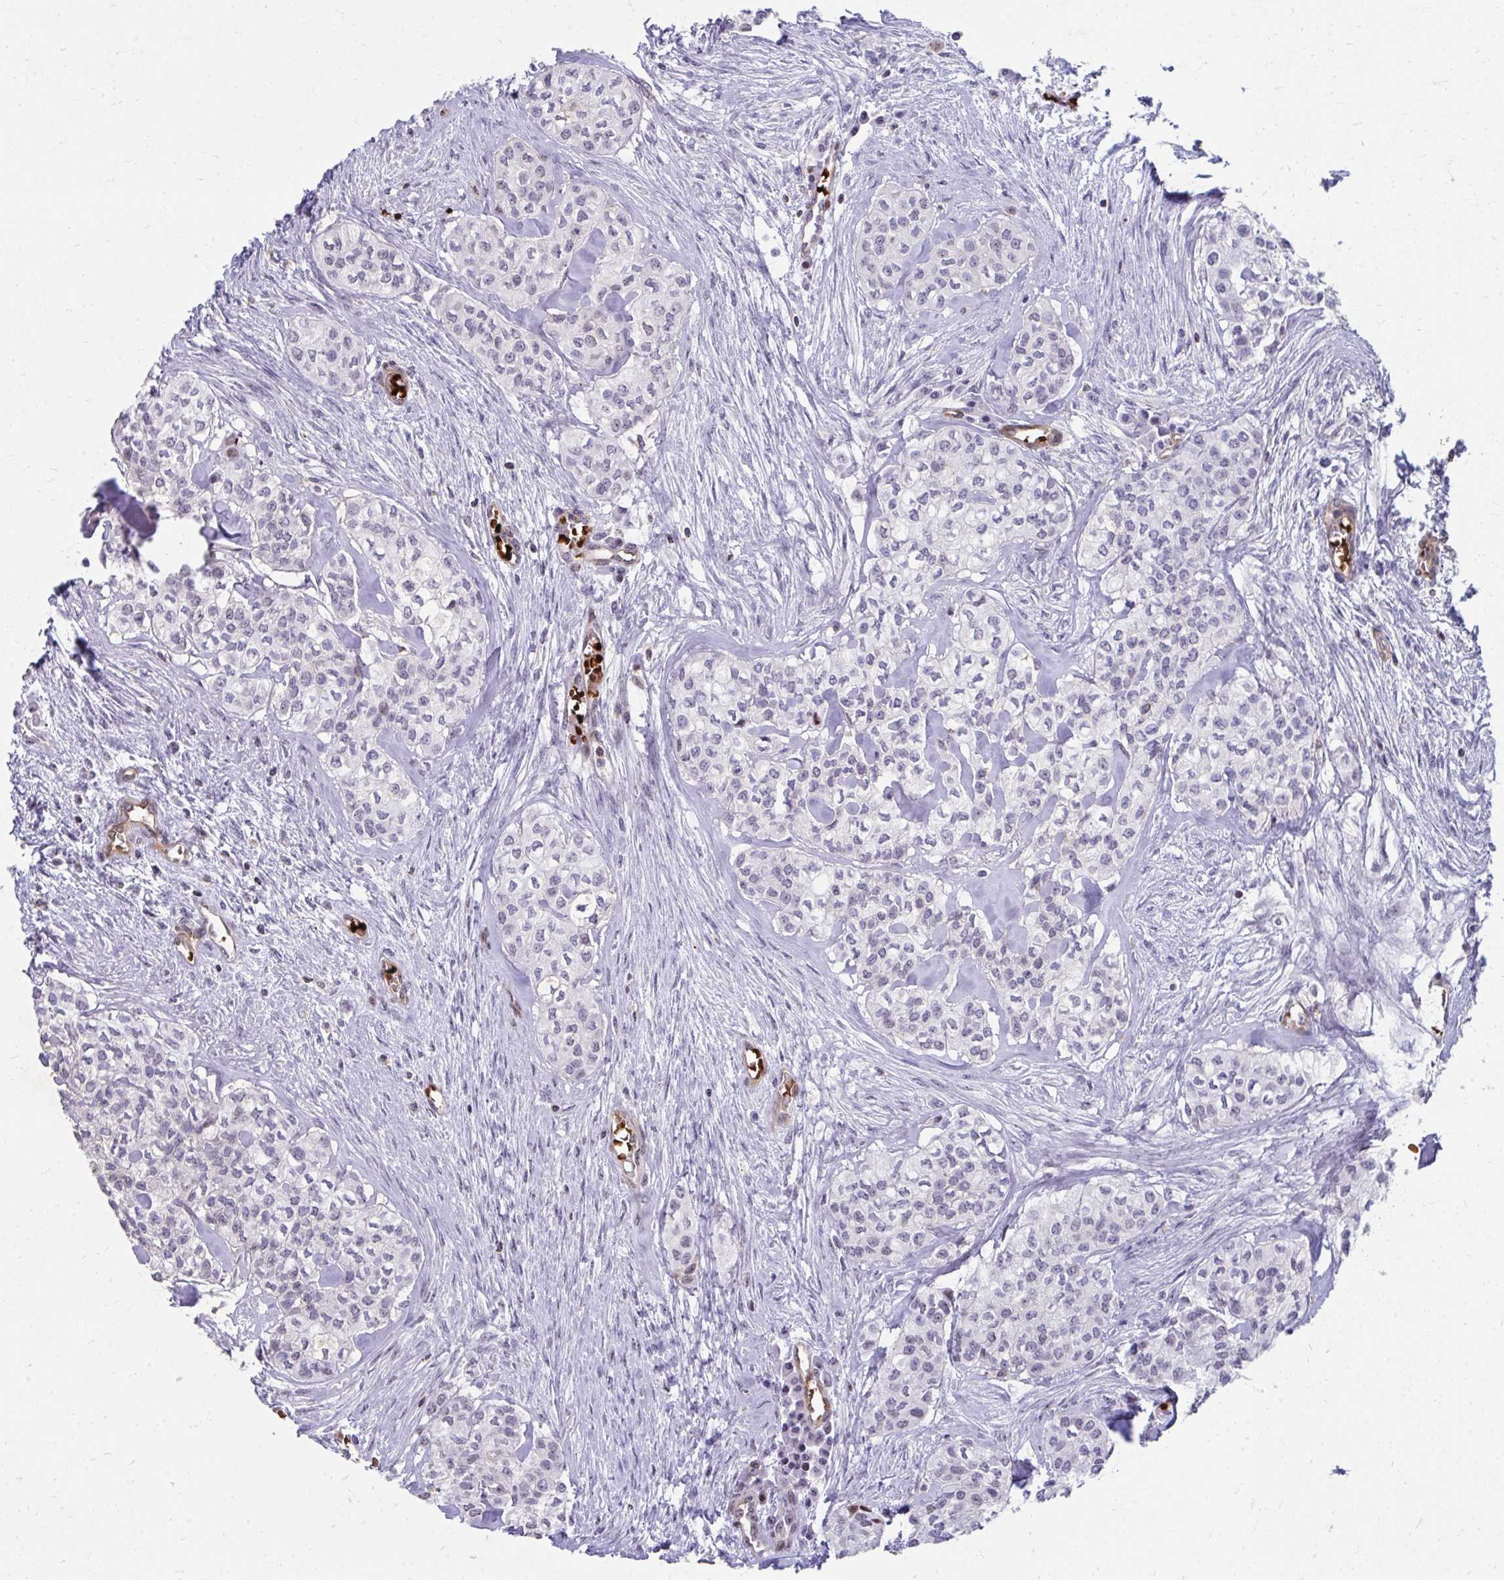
{"staining": {"intensity": "negative", "quantity": "none", "location": "none"}, "tissue": "head and neck cancer", "cell_type": "Tumor cells", "image_type": "cancer", "snomed": [{"axis": "morphology", "description": "Adenocarcinoma, NOS"}, {"axis": "topography", "description": "Head-Neck"}], "caption": "An IHC micrograph of adenocarcinoma (head and neck) is shown. There is no staining in tumor cells of adenocarcinoma (head and neck). Brightfield microscopy of IHC stained with DAB (3,3'-diaminobenzidine) (brown) and hematoxylin (blue), captured at high magnification.", "gene": "FOXN3", "patient": {"sex": "male", "age": 81}}